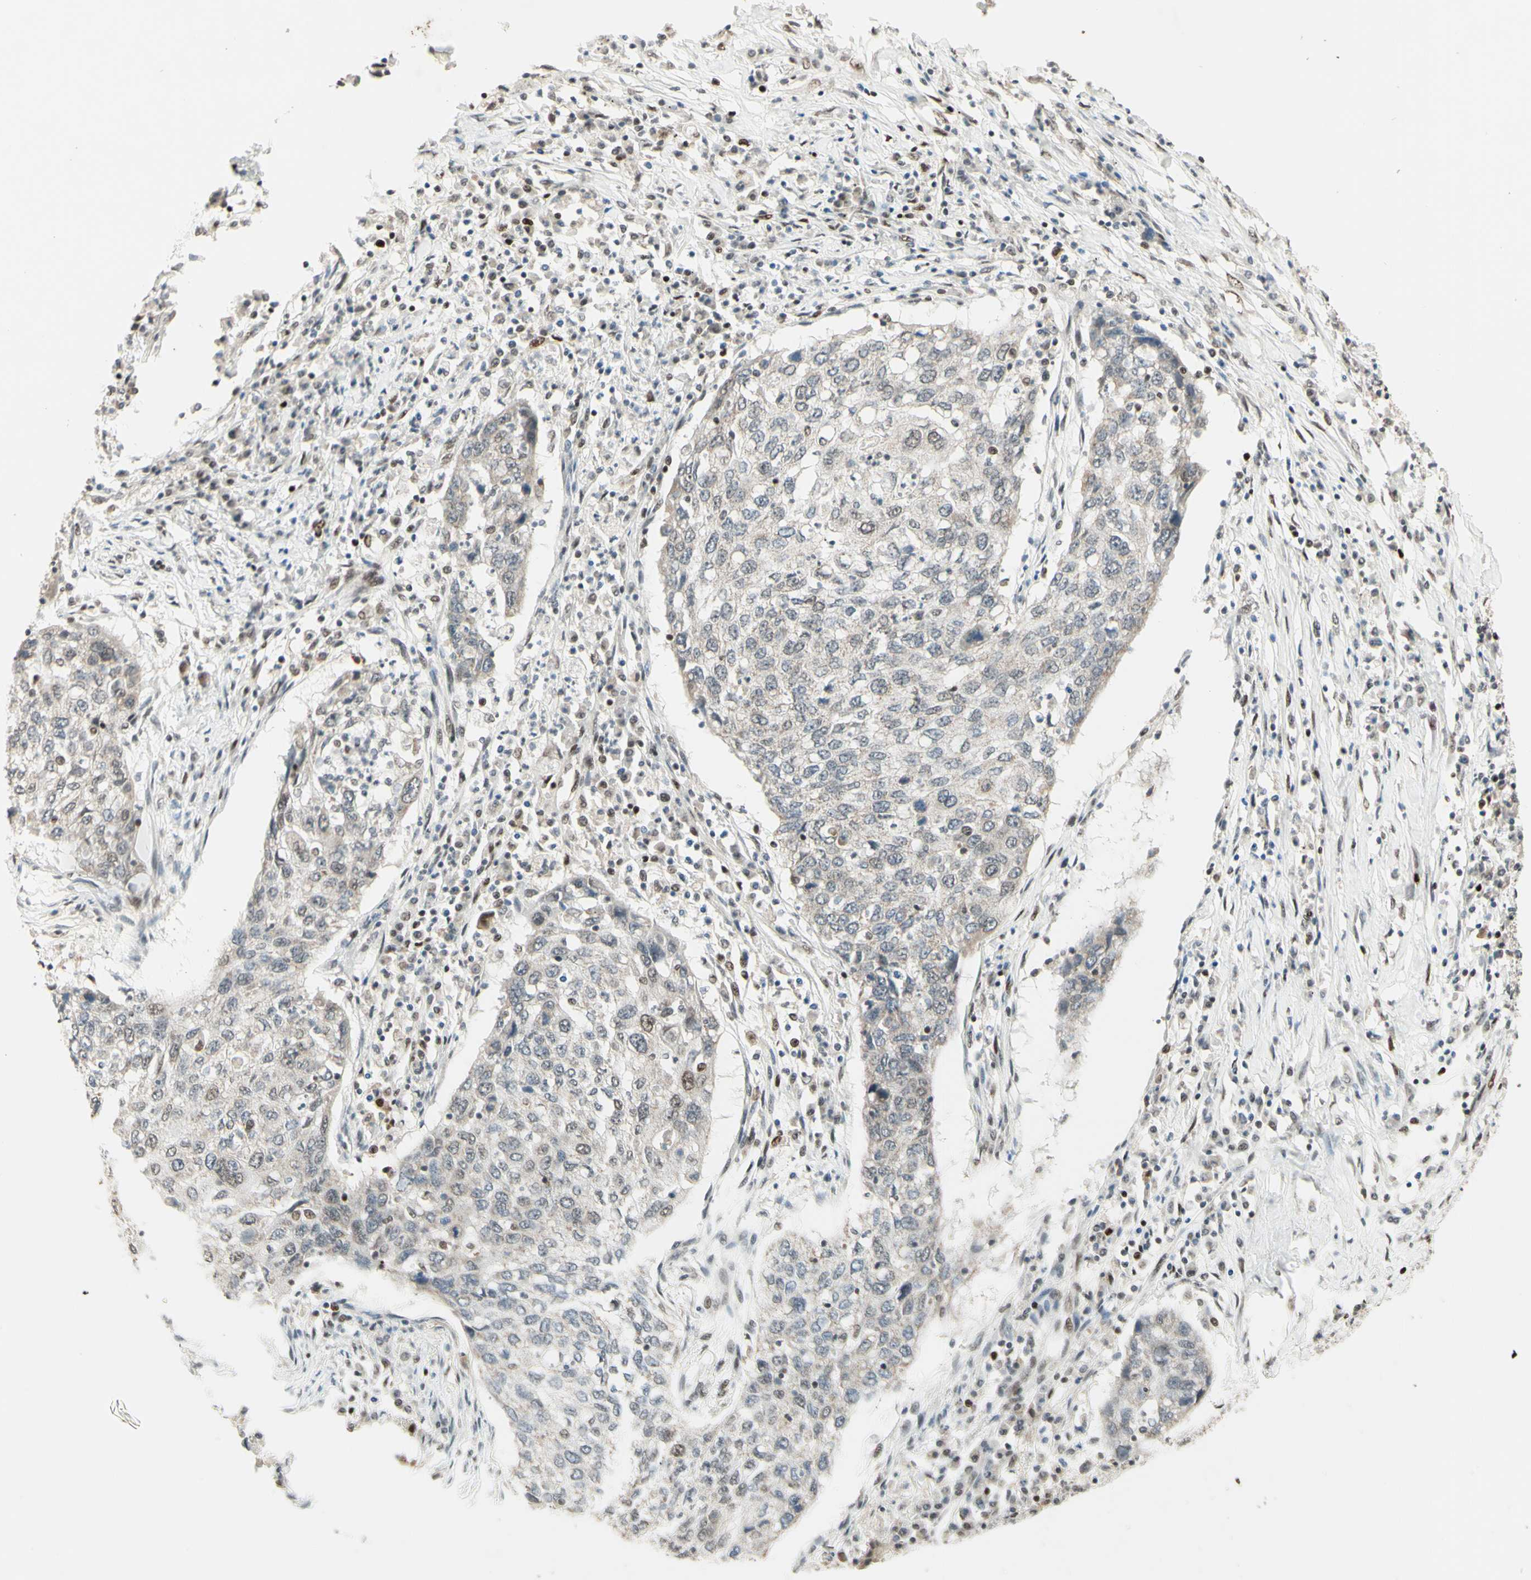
{"staining": {"intensity": "weak", "quantity": "<25%", "location": "nuclear"}, "tissue": "lung cancer", "cell_type": "Tumor cells", "image_type": "cancer", "snomed": [{"axis": "morphology", "description": "Squamous cell carcinoma, NOS"}, {"axis": "topography", "description": "Lung"}], "caption": "High power microscopy image of an immunohistochemistry (IHC) micrograph of lung cancer (squamous cell carcinoma), revealing no significant staining in tumor cells.", "gene": "NR3C1", "patient": {"sex": "female", "age": 63}}